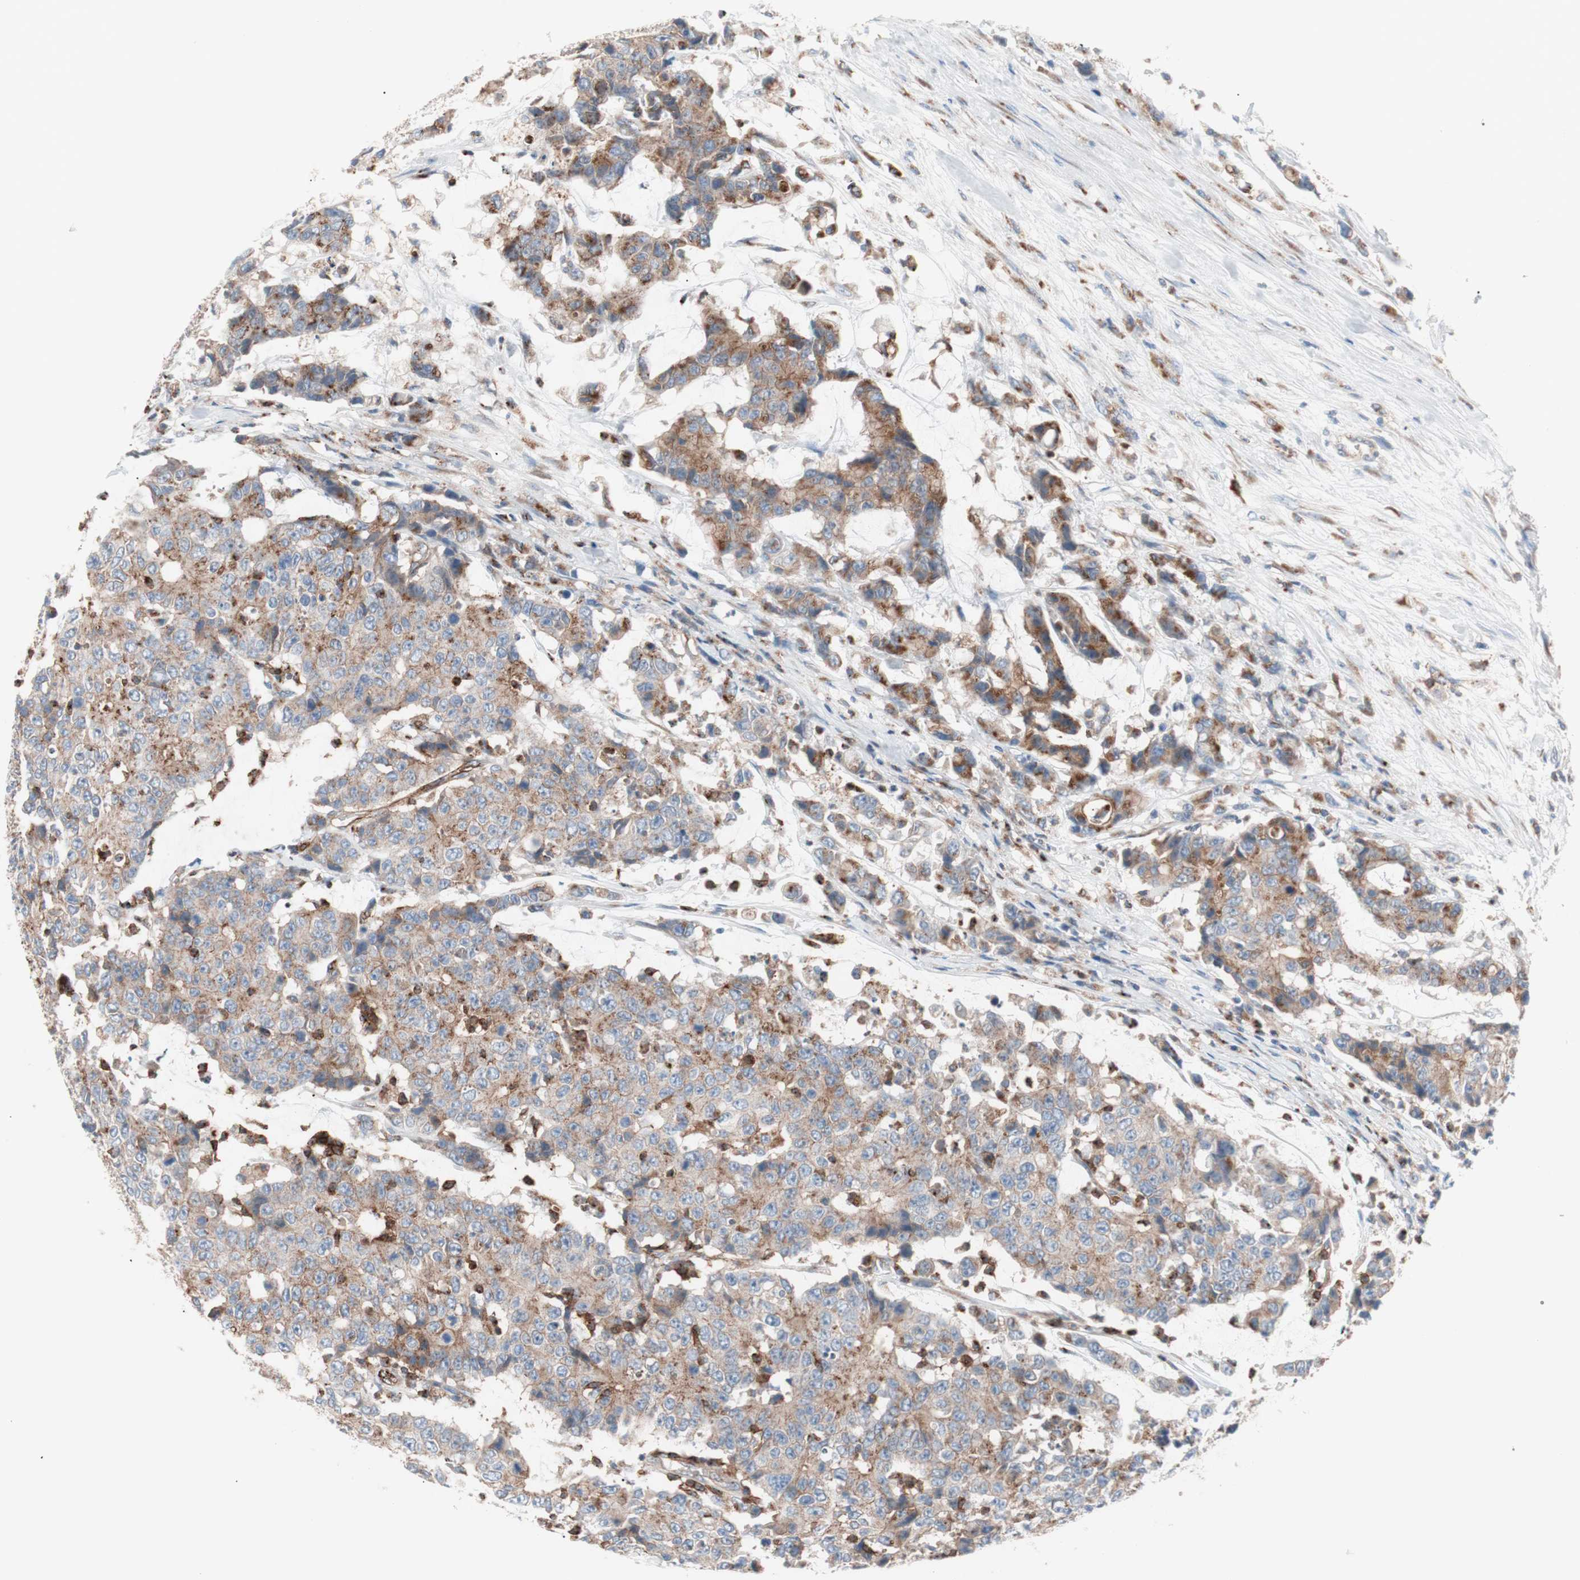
{"staining": {"intensity": "moderate", "quantity": ">75%", "location": "cytoplasmic/membranous"}, "tissue": "colorectal cancer", "cell_type": "Tumor cells", "image_type": "cancer", "snomed": [{"axis": "morphology", "description": "Adenocarcinoma, NOS"}, {"axis": "topography", "description": "Colon"}], "caption": "Protein staining of colorectal cancer tissue demonstrates moderate cytoplasmic/membranous positivity in approximately >75% of tumor cells.", "gene": "FLOT2", "patient": {"sex": "female", "age": 86}}